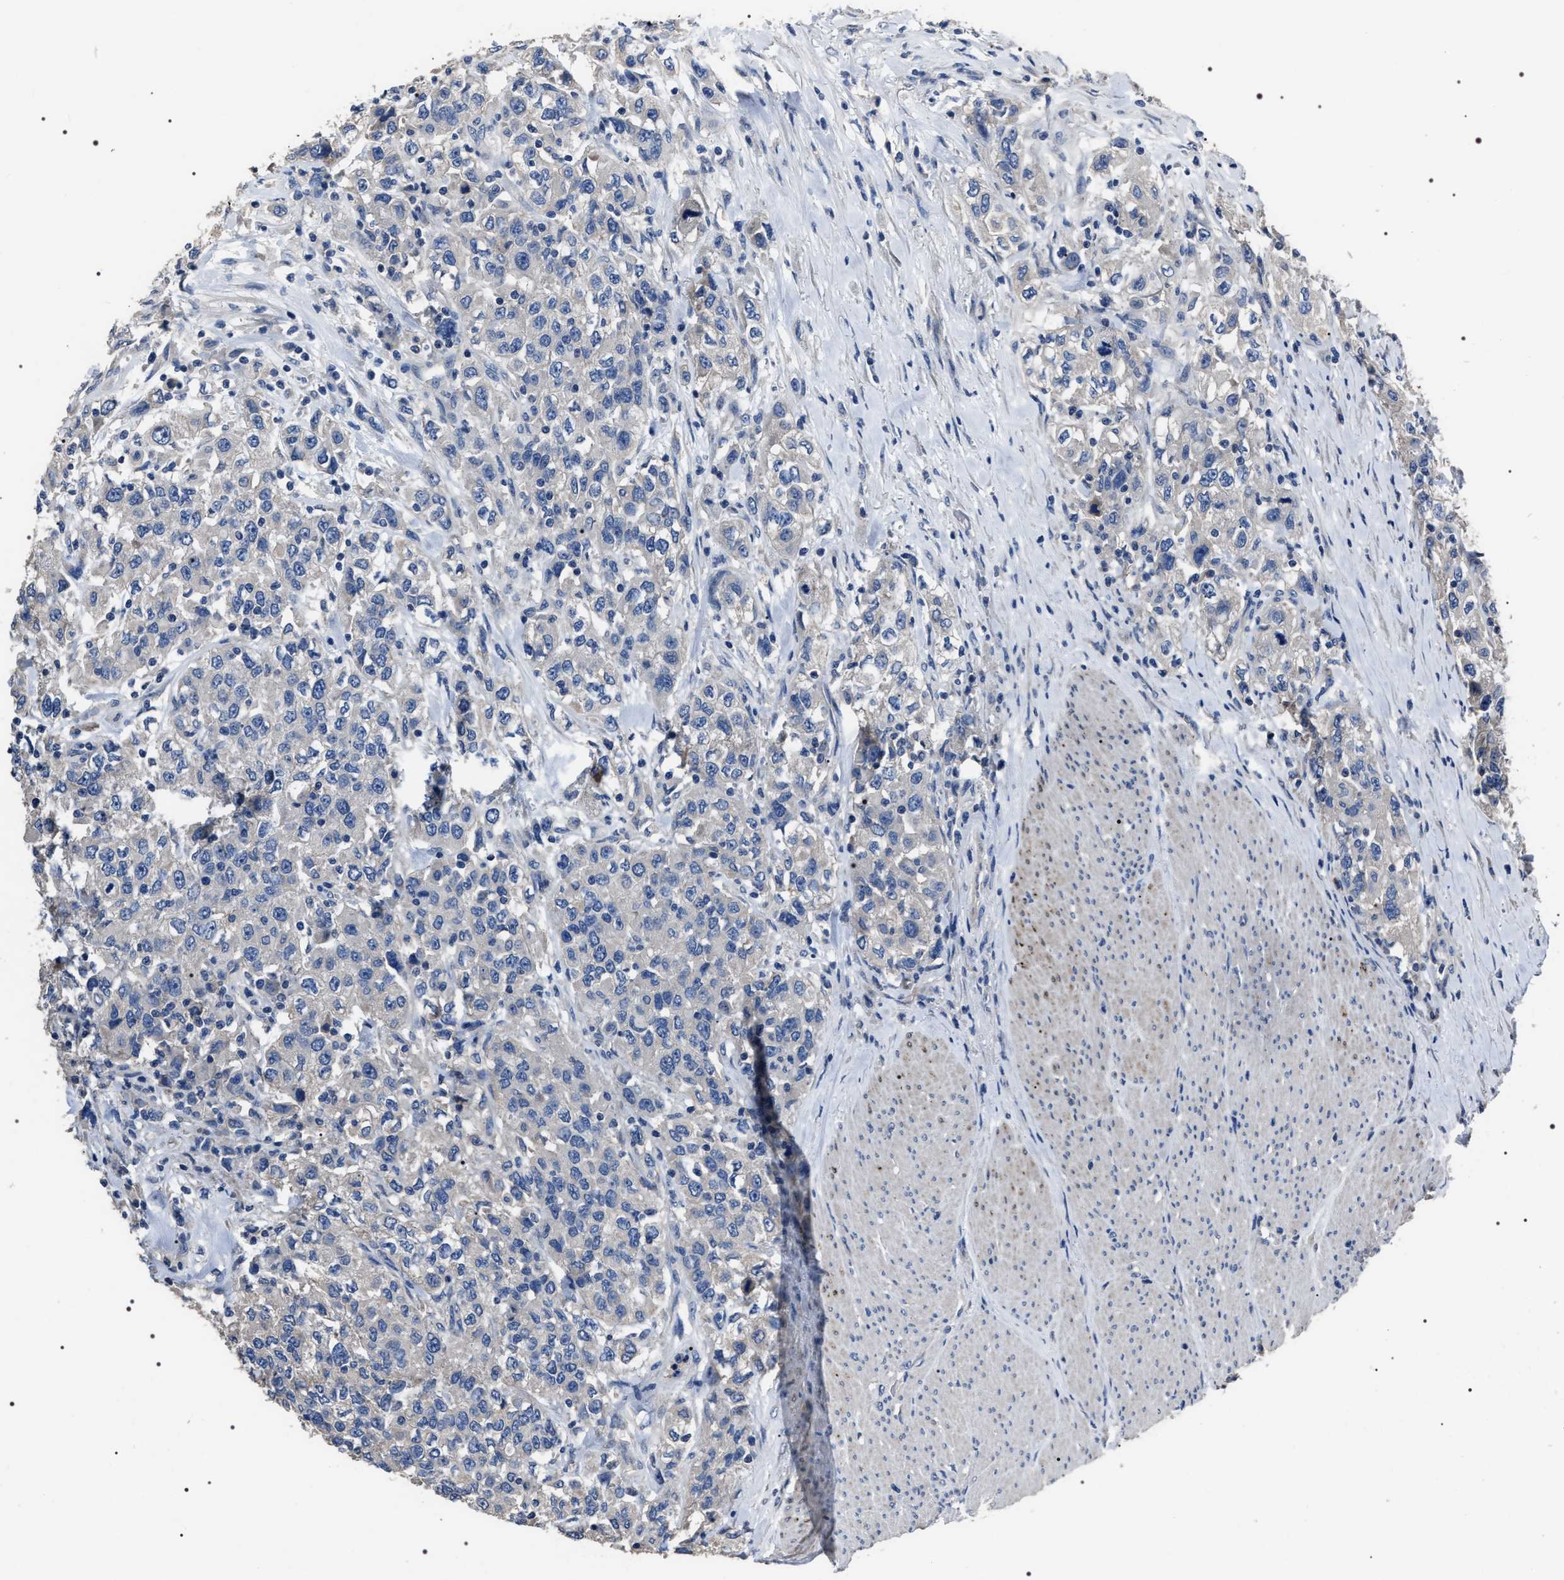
{"staining": {"intensity": "negative", "quantity": "none", "location": "none"}, "tissue": "urothelial cancer", "cell_type": "Tumor cells", "image_type": "cancer", "snomed": [{"axis": "morphology", "description": "Urothelial carcinoma, High grade"}, {"axis": "topography", "description": "Urinary bladder"}], "caption": "Immunohistochemical staining of human high-grade urothelial carcinoma demonstrates no significant expression in tumor cells.", "gene": "TRIM54", "patient": {"sex": "female", "age": 80}}